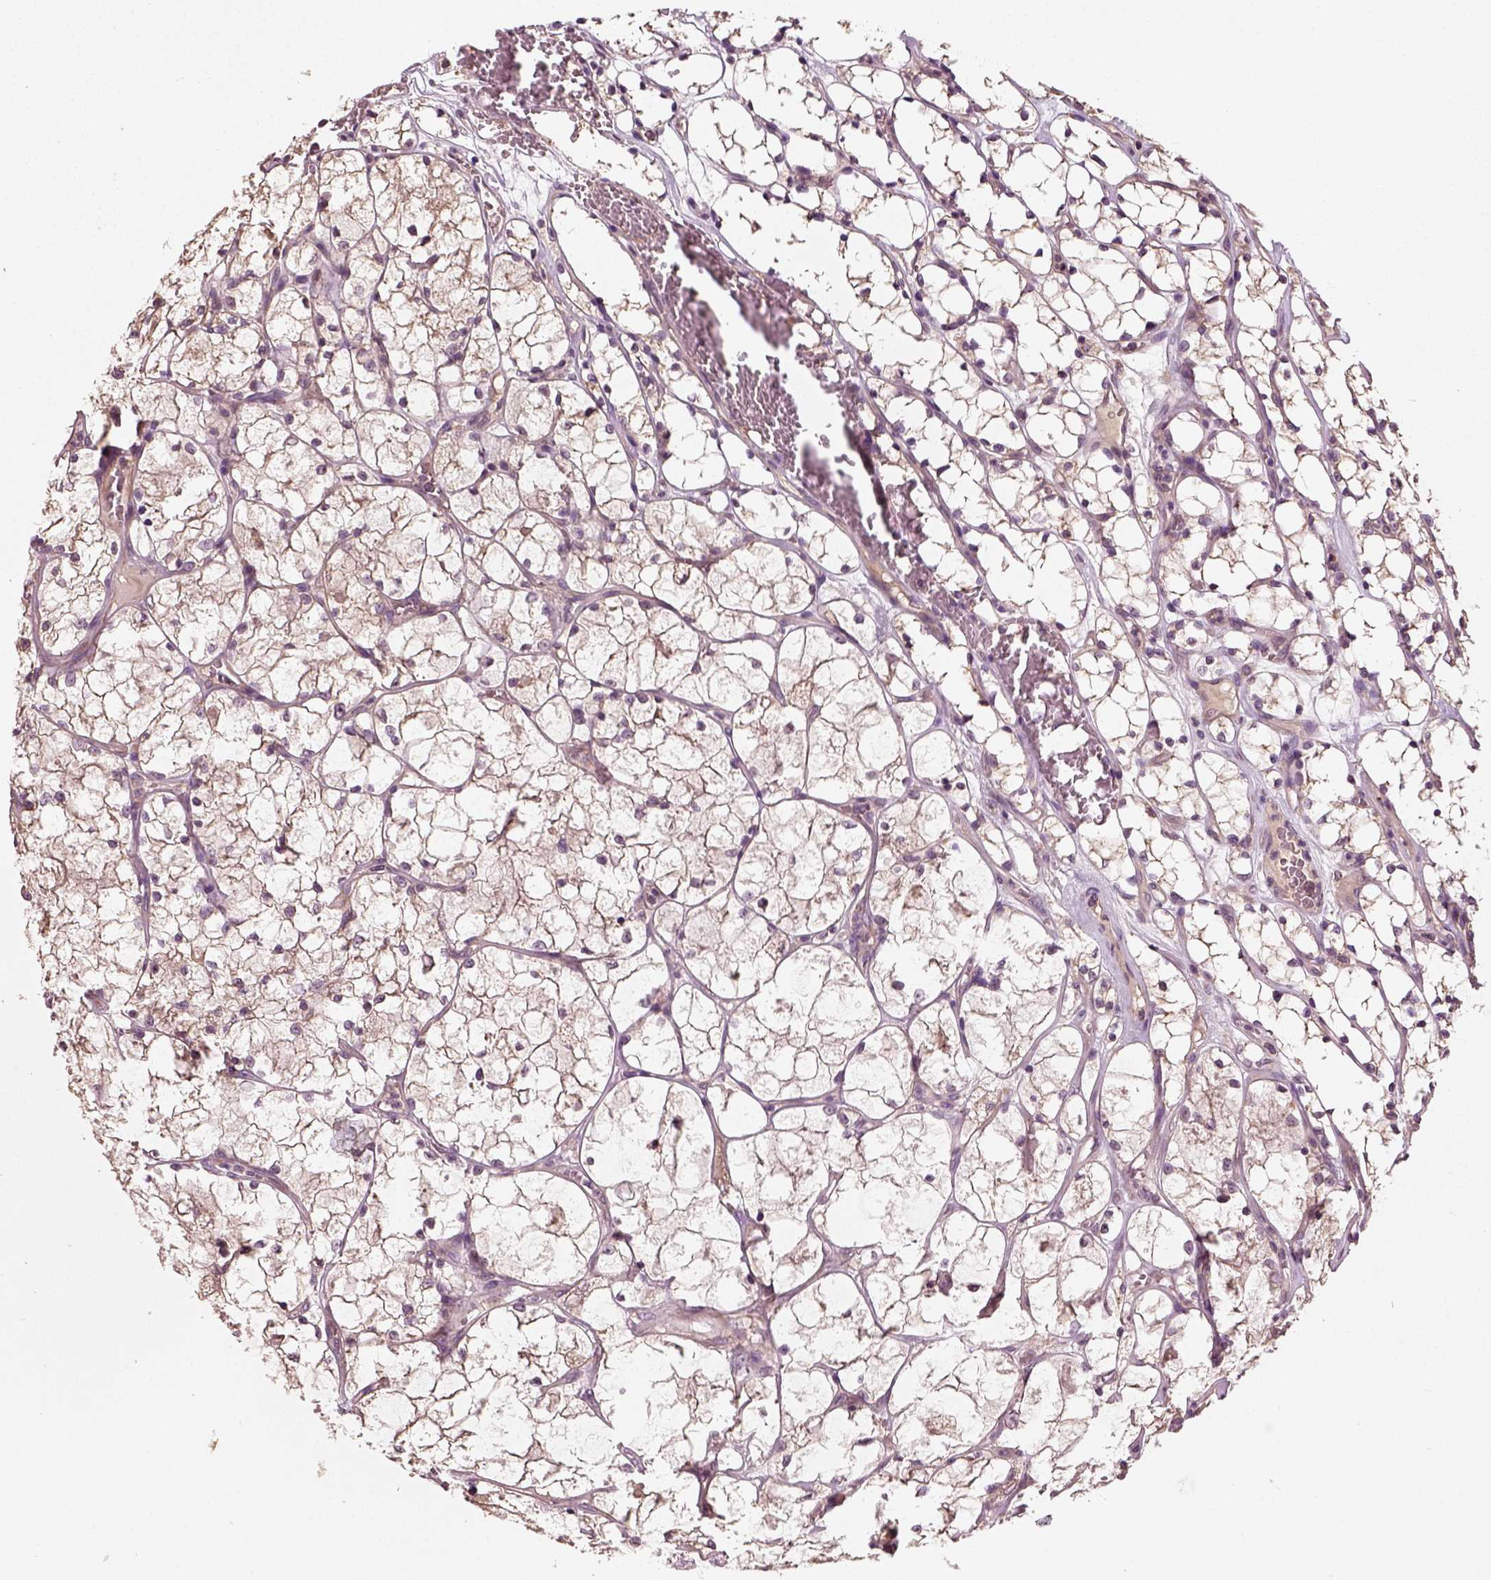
{"staining": {"intensity": "weak", "quantity": "25%-75%", "location": "cytoplasmic/membranous"}, "tissue": "renal cancer", "cell_type": "Tumor cells", "image_type": "cancer", "snomed": [{"axis": "morphology", "description": "Adenocarcinoma, NOS"}, {"axis": "topography", "description": "Kidney"}], "caption": "The immunohistochemical stain labels weak cytoplasmic/membranous expression in tumor cells of renal adenocarcinoma tissue.", "gene": "ERV3-1", "patient": {"sex": "female", "age": 69}}